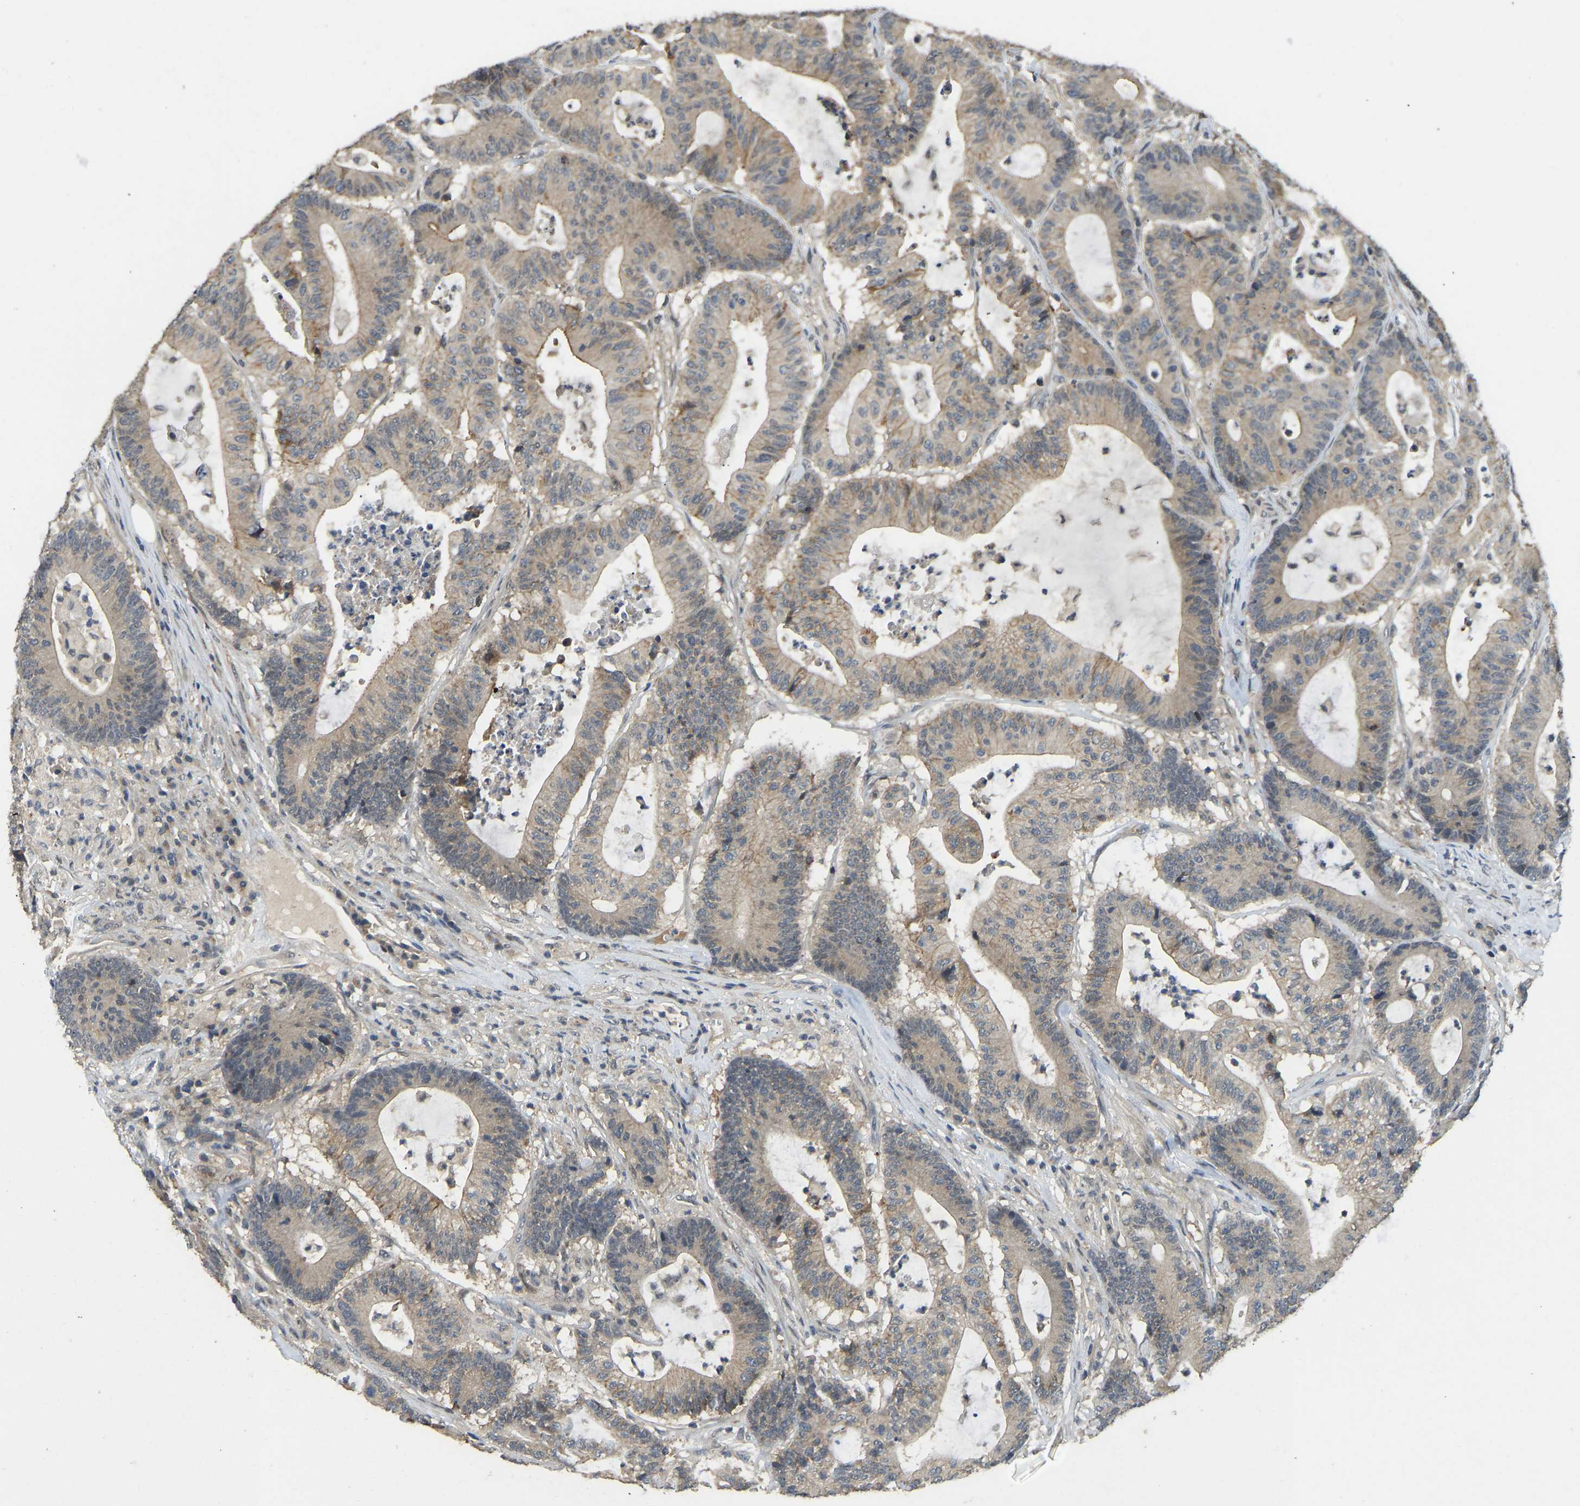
{"staining": {"intensity": "moderate", "quantity": ">75%", "location": "cytoplasmic/membranous"}, "tissue": "colorectal cancer", "cell_type": "Tumor cells", "image_type": "cancer", "snomed": [{"axis": "morphology", "description": "Adenocarcinoma, NOS"}, {"axis": "topography", "description": "Colon"}], "caption": "Adenocarcinoma (colorectal) stained with a protein marker demonstrates moderate staining in tumor cells.", "gene": "NDRG3", "patient": {"sex": "female", "age": 84}}